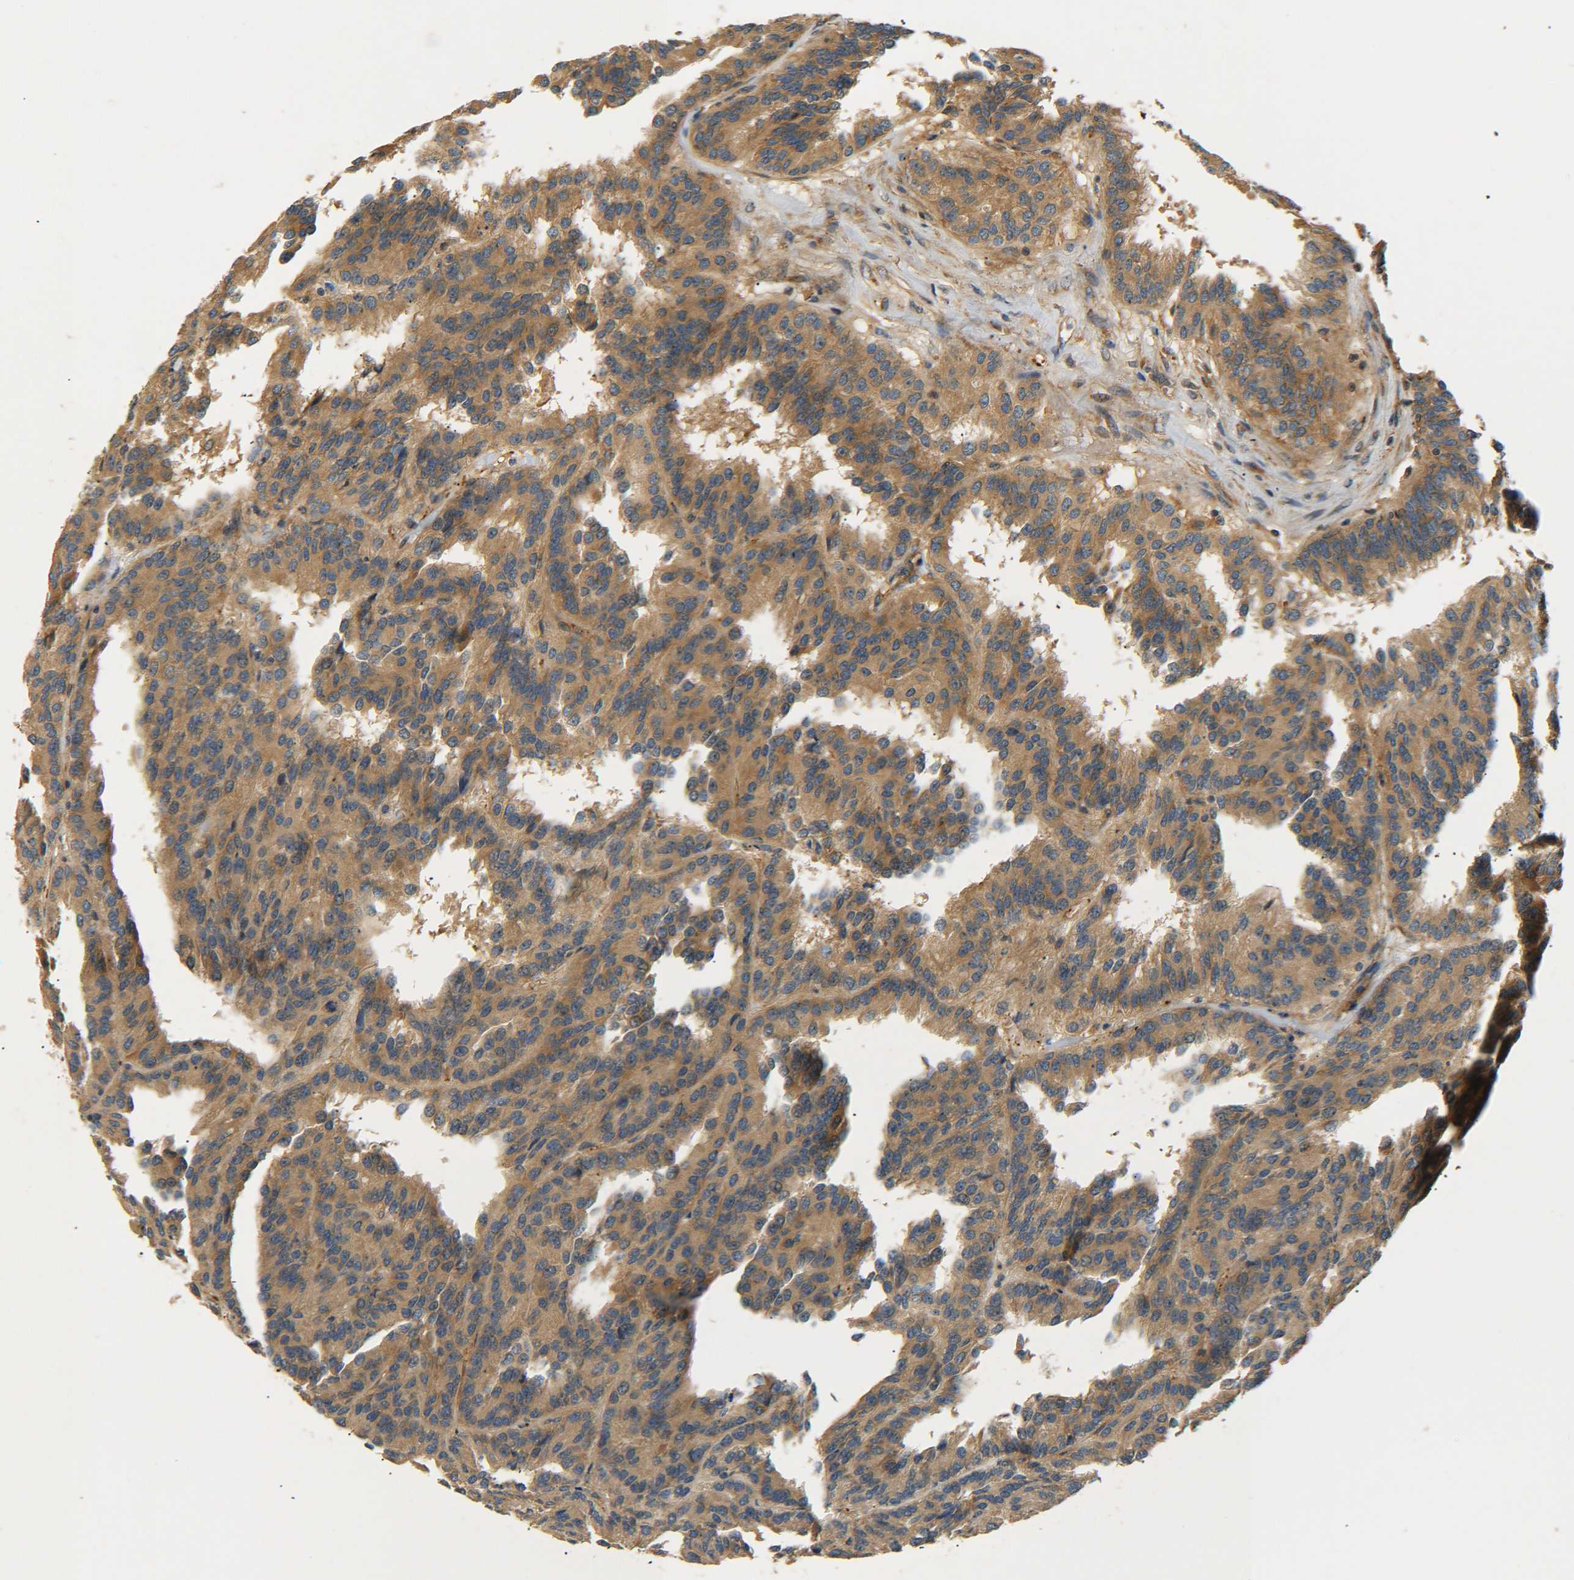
{"staining": {"intensity": "moderate", "quantity": ">75%", "location": "cytoplasmic/membranous"}, "tissue": "renal cancer", "cell_type": "Tumor cells", "image_type": "cancer", "snomed": [{"axis": "morphology", "description": "Adenocarcinoma, NOS"}, {"axis": "topography", "description": "Kidney"}], "caption": "A medium amount of moderate cytoplasmic/membranous staining is seen in approximately >75% of tumor cells in renal cancer (adenocarcinoma) tissue.", "gene": "LRCH3", "patient": {"sex": "male", "age": 46}}